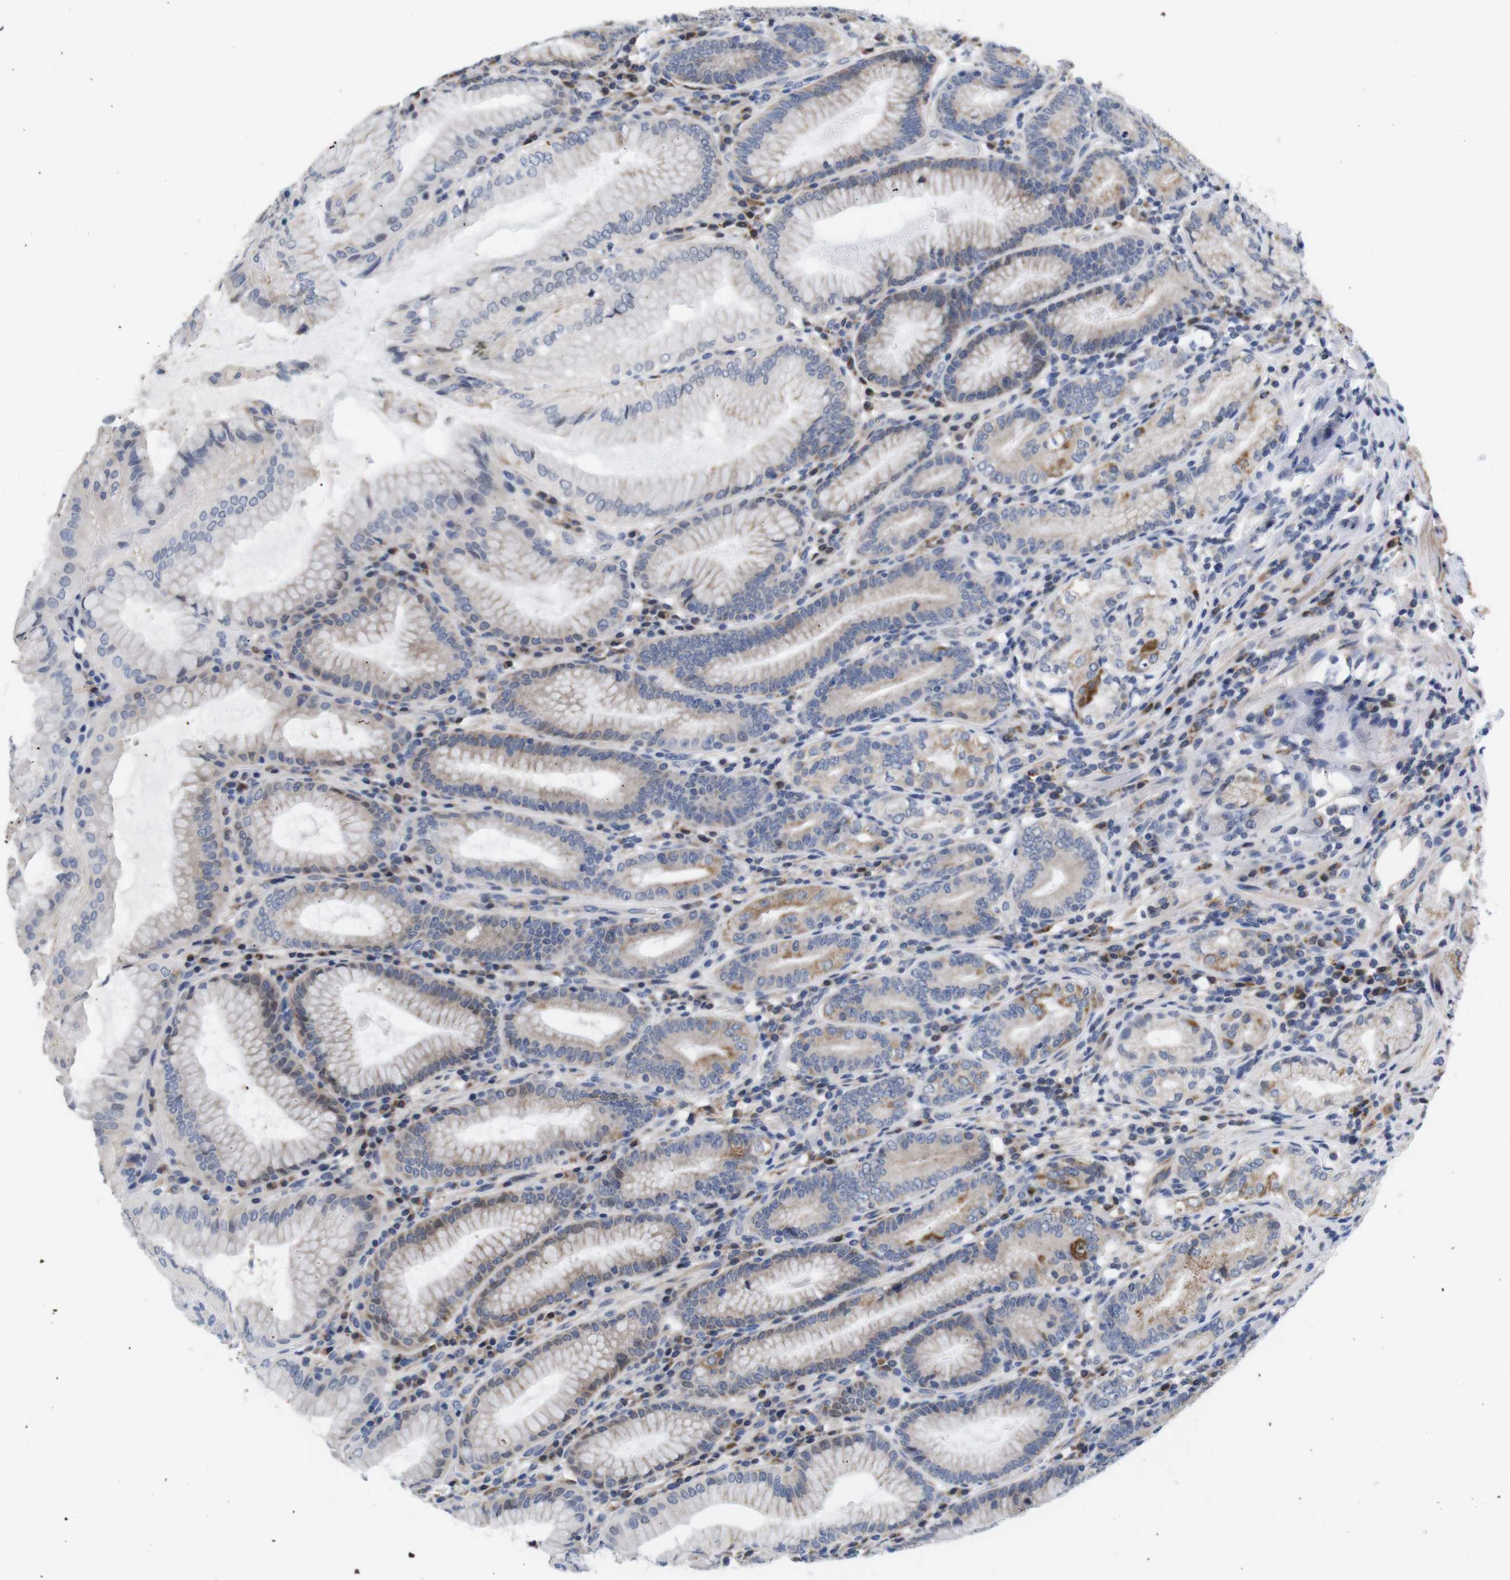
{"staining": {"intensity": "strong", "quantity": "<25%", "location": "cytoplasmic/membranous"}, "tissue": "stomach", "cell_type": "Glandular cells", "image_type": "normal", "snomed": [{"axis": "morphology", "description": "Normal tissue, NOS"}, {"axis": "topography", "description": "Stomach, lower"}], "caption": "Protein staining by IHC exhibits strong cytoplasmic/membranous positivity in approximately <25% of glandular cells in normal stomach.", "gene": "LRRC55", "patient": {"sex": "female", "age": 76}}